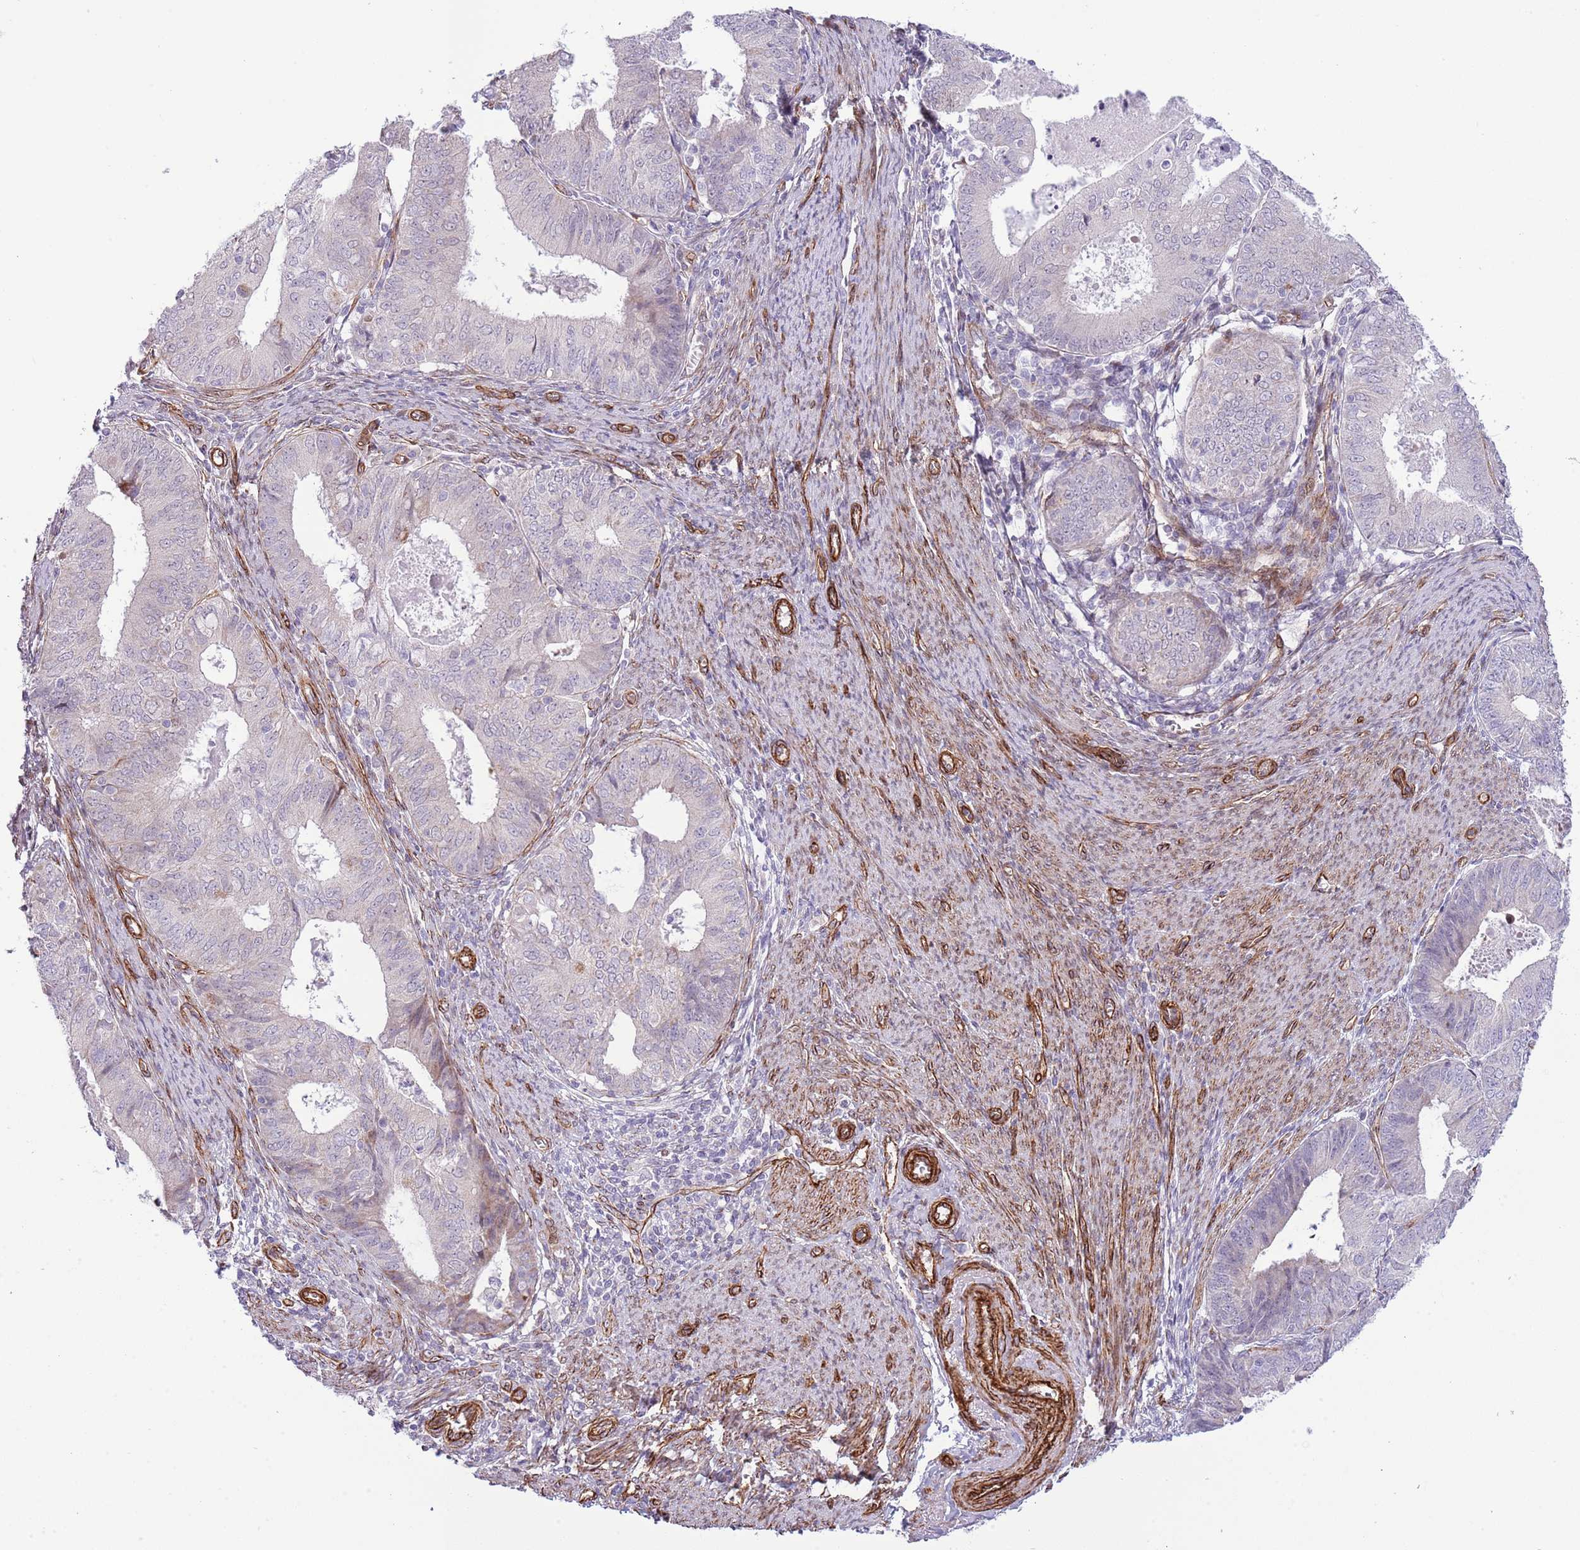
{"staining": {"intensity": "negative", "quantity": "none", "location": "none"}, "tissue": "endometrial cancer", "cell_type": "Tumor cells", "image_type": "cancer", "snomed": [{"axis": "morphology", "description": "Adenocarcinoma, NOS"}, {"axis": "topography", "description": "Endometrium"}], "caption": "Human adenocarcinoma (endometrial) stained for a protein using immunohistochemistry demonstrates no expression in tumor cells.", "gene": "NEK3", "patient": {"sex": "female", "age": 57}}